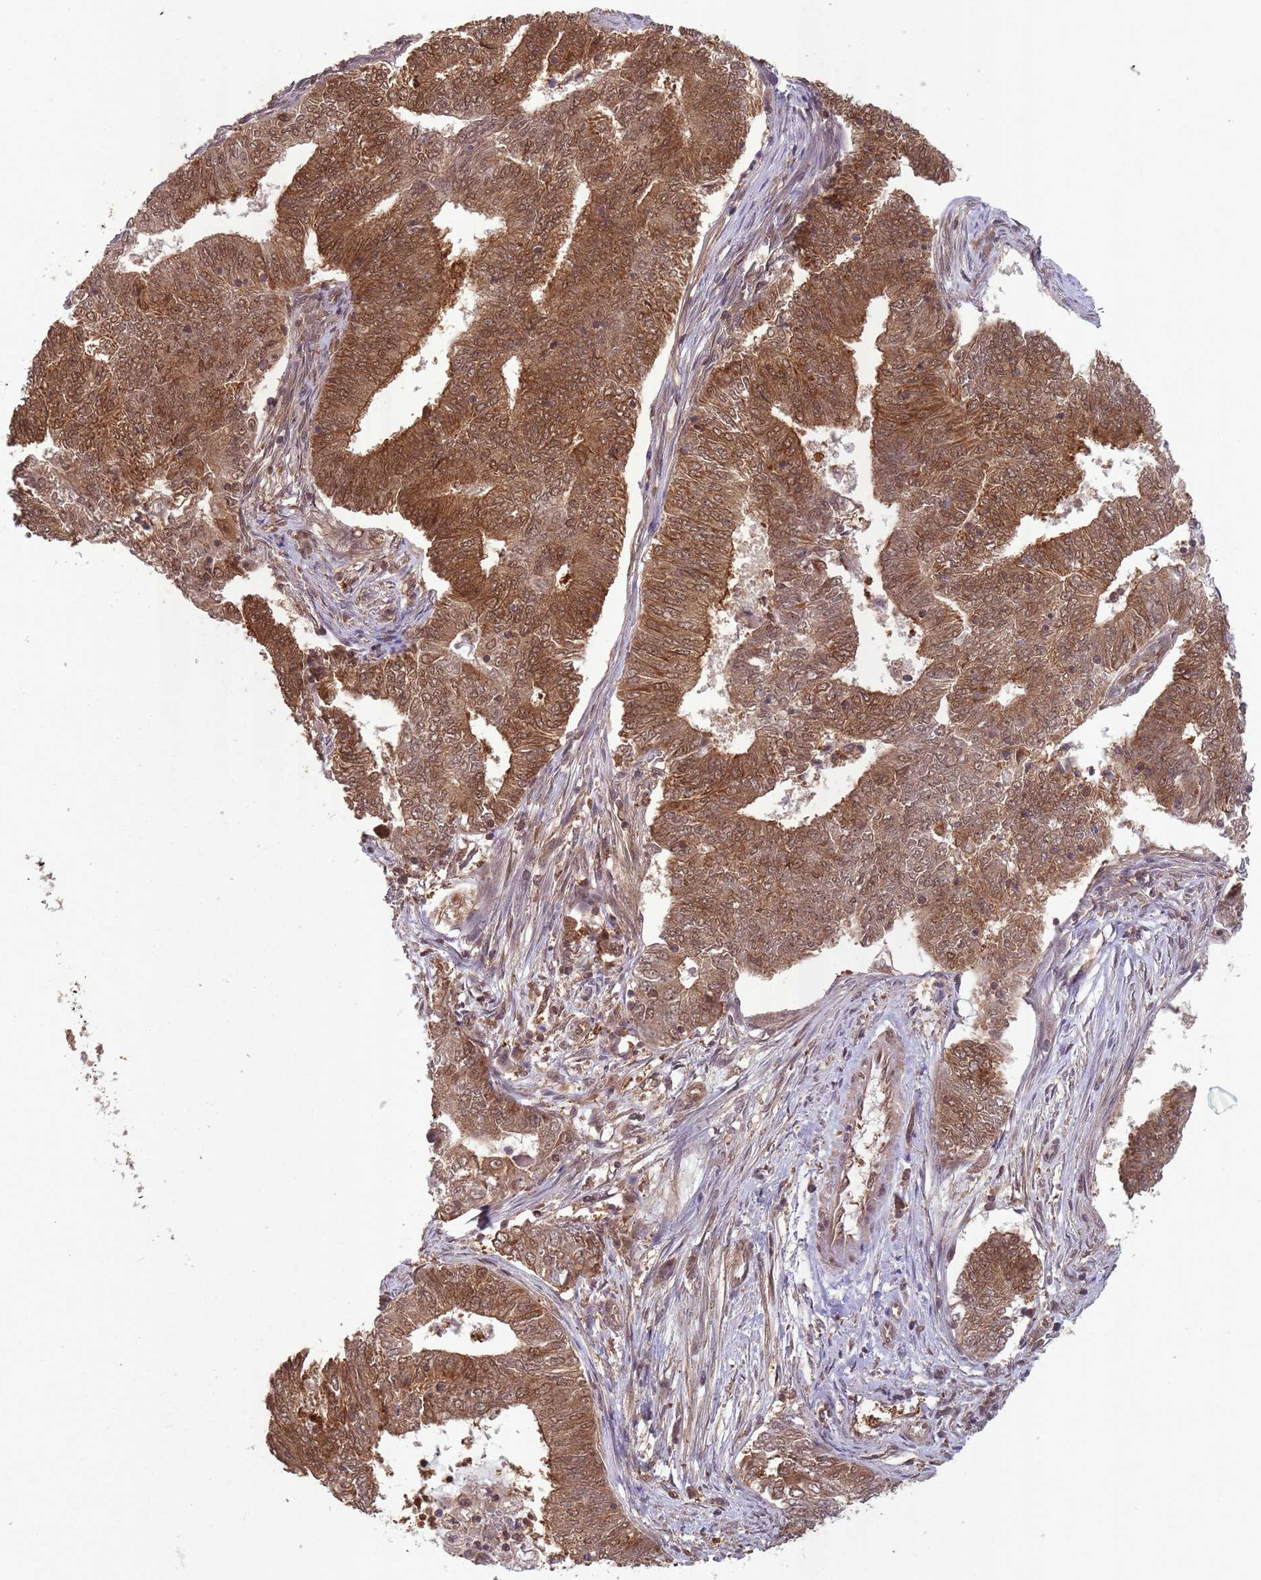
{"staining": {"intensity": "moderate", "quantity": ">75%", "location": "cytoplasmic/membranous,nuclear"}, "tissue": "endometrial cancer", "cell_type": "Tumor cells", "image_type": "cancer", "snomed": [{"axis": "morphology", "description": "Adenocarcinoma, NOS"}, {"axis": "topography", "description": "Endometrium"}], "caption": "Tumor cells reveal medium levels of moderate cytoplasmic/membranous and nuclear expression in about >75% of cells in endometrial cancer (adenocarcinoma).", "gene": "PPP6R3", "patient": {"sex": "female", "age": 62}}